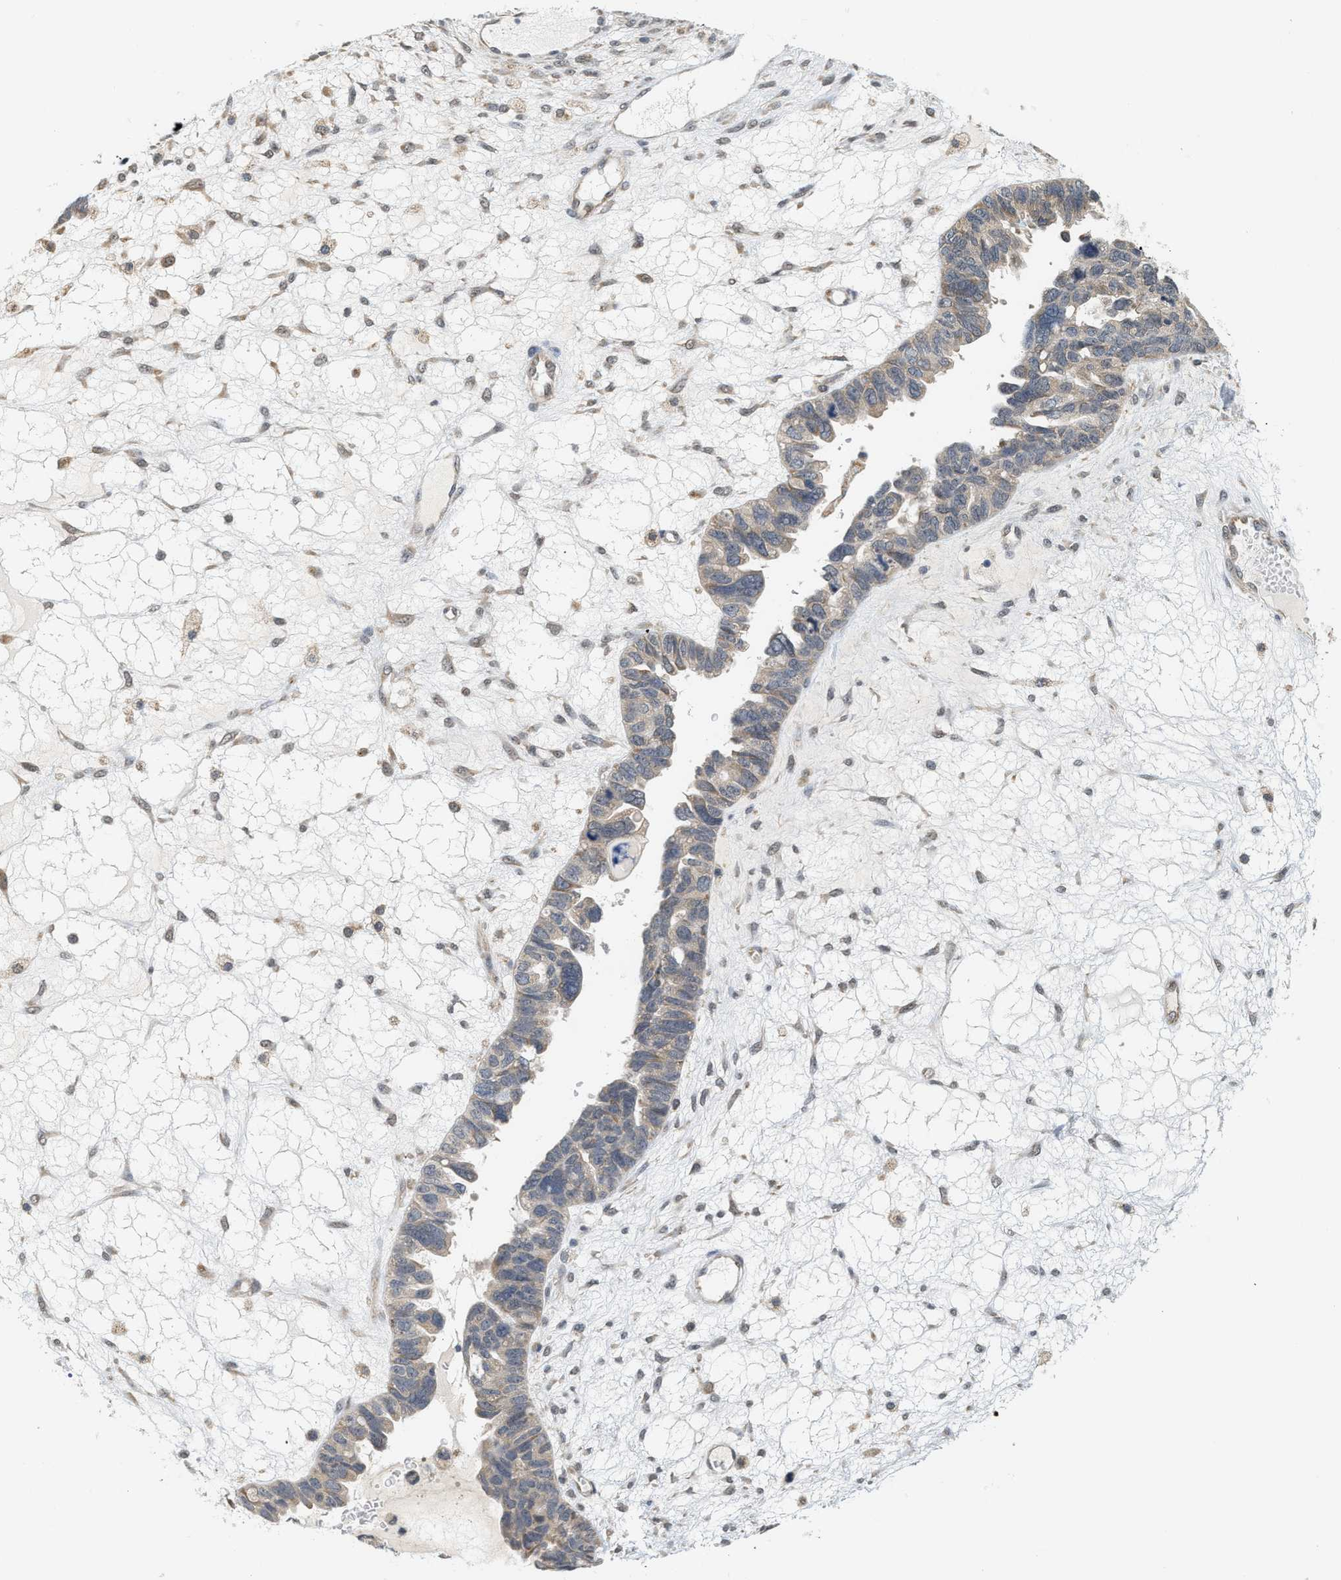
{"staining": {"intensity": "weak", "quantity": "25%-75%", "location": "cytoplasmic/membranous"}, "tissue": "ovarian cancer", "cell_type": "Tumor cells", "image_type": "cancer", "snomed": [{"axis": "morphology", "description": "Cystadenocarcinoma, serous, NOS"}, {"axis": "topography", "description": "Ovary"}], "caption": "Weak cytoplasmic/membranous staining for a protein is appreciated in about 25%-75% of tumor cells of serous cystadenocarcinoma (ovarian) using immunohistochemistry (IHC).", "gene": "GIGYF1", "patient": {"sex": "female", "age": 79}}